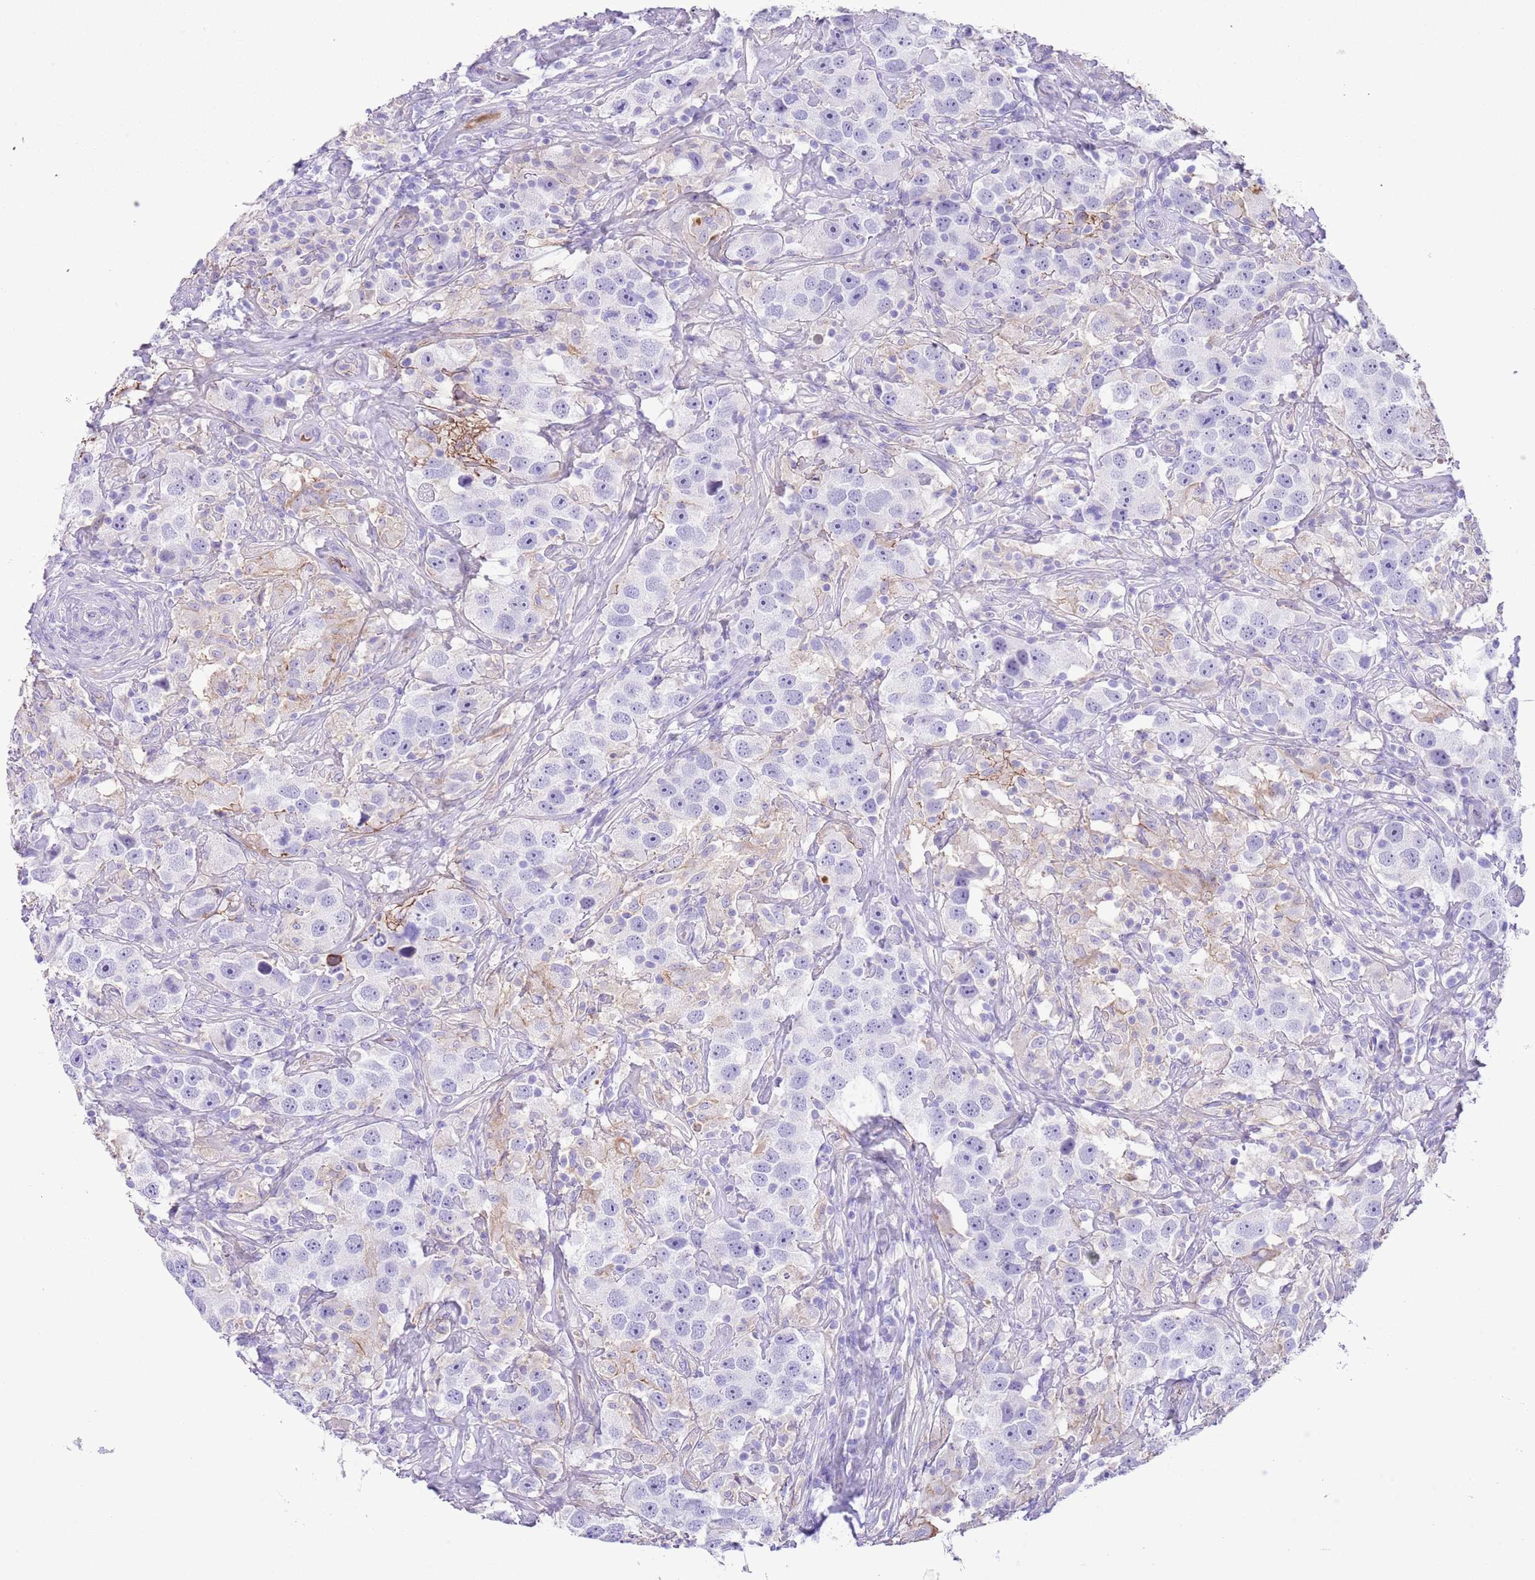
{"staining": {"intensity": "negative", "quantity": "none", "location": "none"}, "tissue": "testis cancer", "cell_type": "Tumor cells", "image_type": "cancer", "snomed": [{"axis": "morphology", "description": "Seminoma, NOS"}, {"axis": "topography", "description": "Testis"}], "caption": "Tumor cells show no significant protein positivity in seminoma (testis).", "gene": "IGF1", "patient": {"sex": "male", "age": 49}}